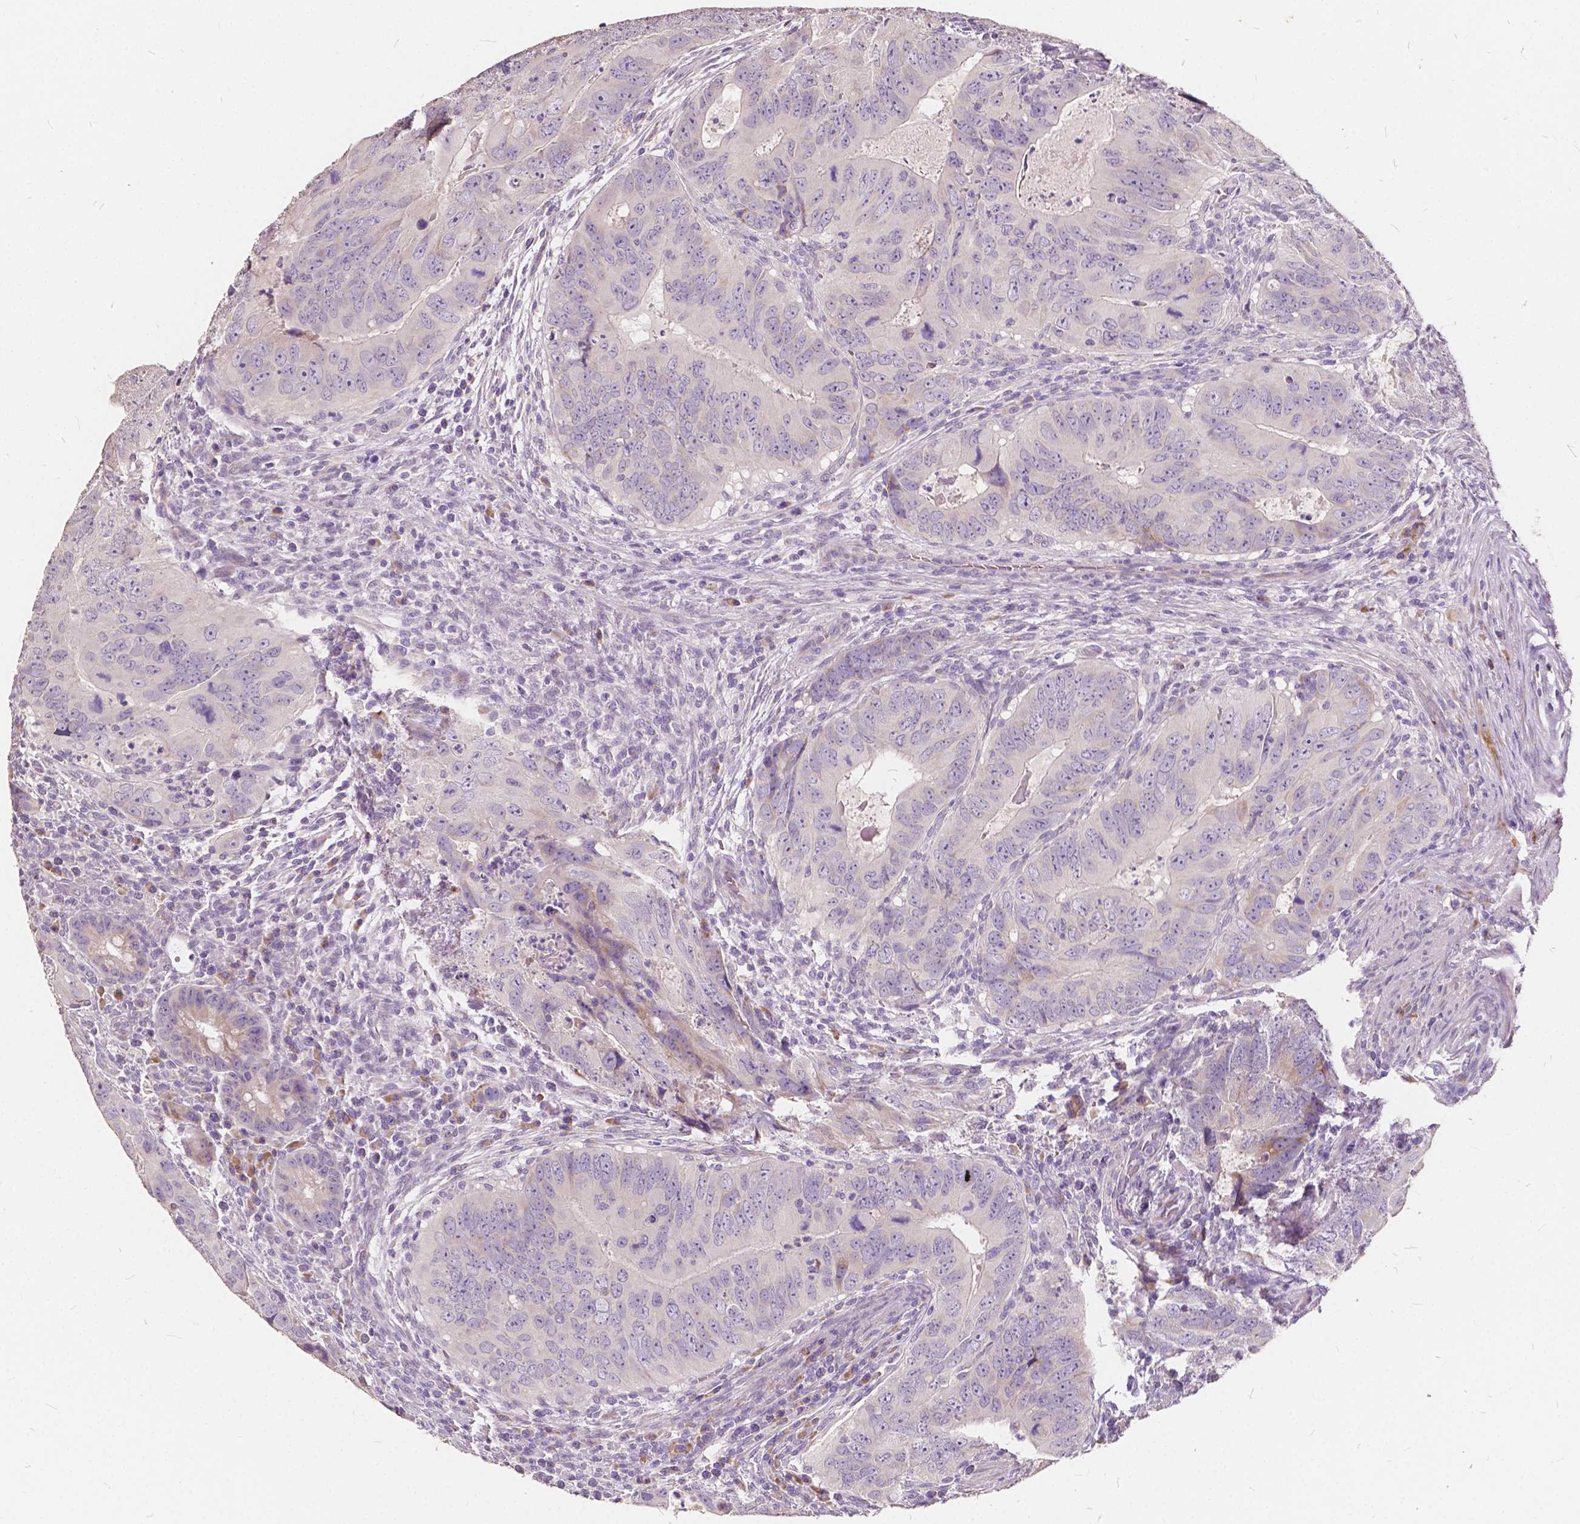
{"staining": {"intensity": "negative", "quantity": "none", "location": "none"}, "tissue": "colorectal cancer", "cell_type": "Tumor cells", "image_type": "cancer", "snomed": [{"axis": "morphology", "description": "Adenocarcinoma, NOS"}, {"axis": "topography", "description": "Colon"}], "caption": "Tumor cells are negative for protein expression in human colorectal adenocarcinoma. The staining was performed using DAB to visualize the protein expression in brown, while the nuclei were stained in blue with hematoxylin (Magnification: 20x).", "gene": "SLC7A8", "patient": {"sex": "male", "age": 79}}